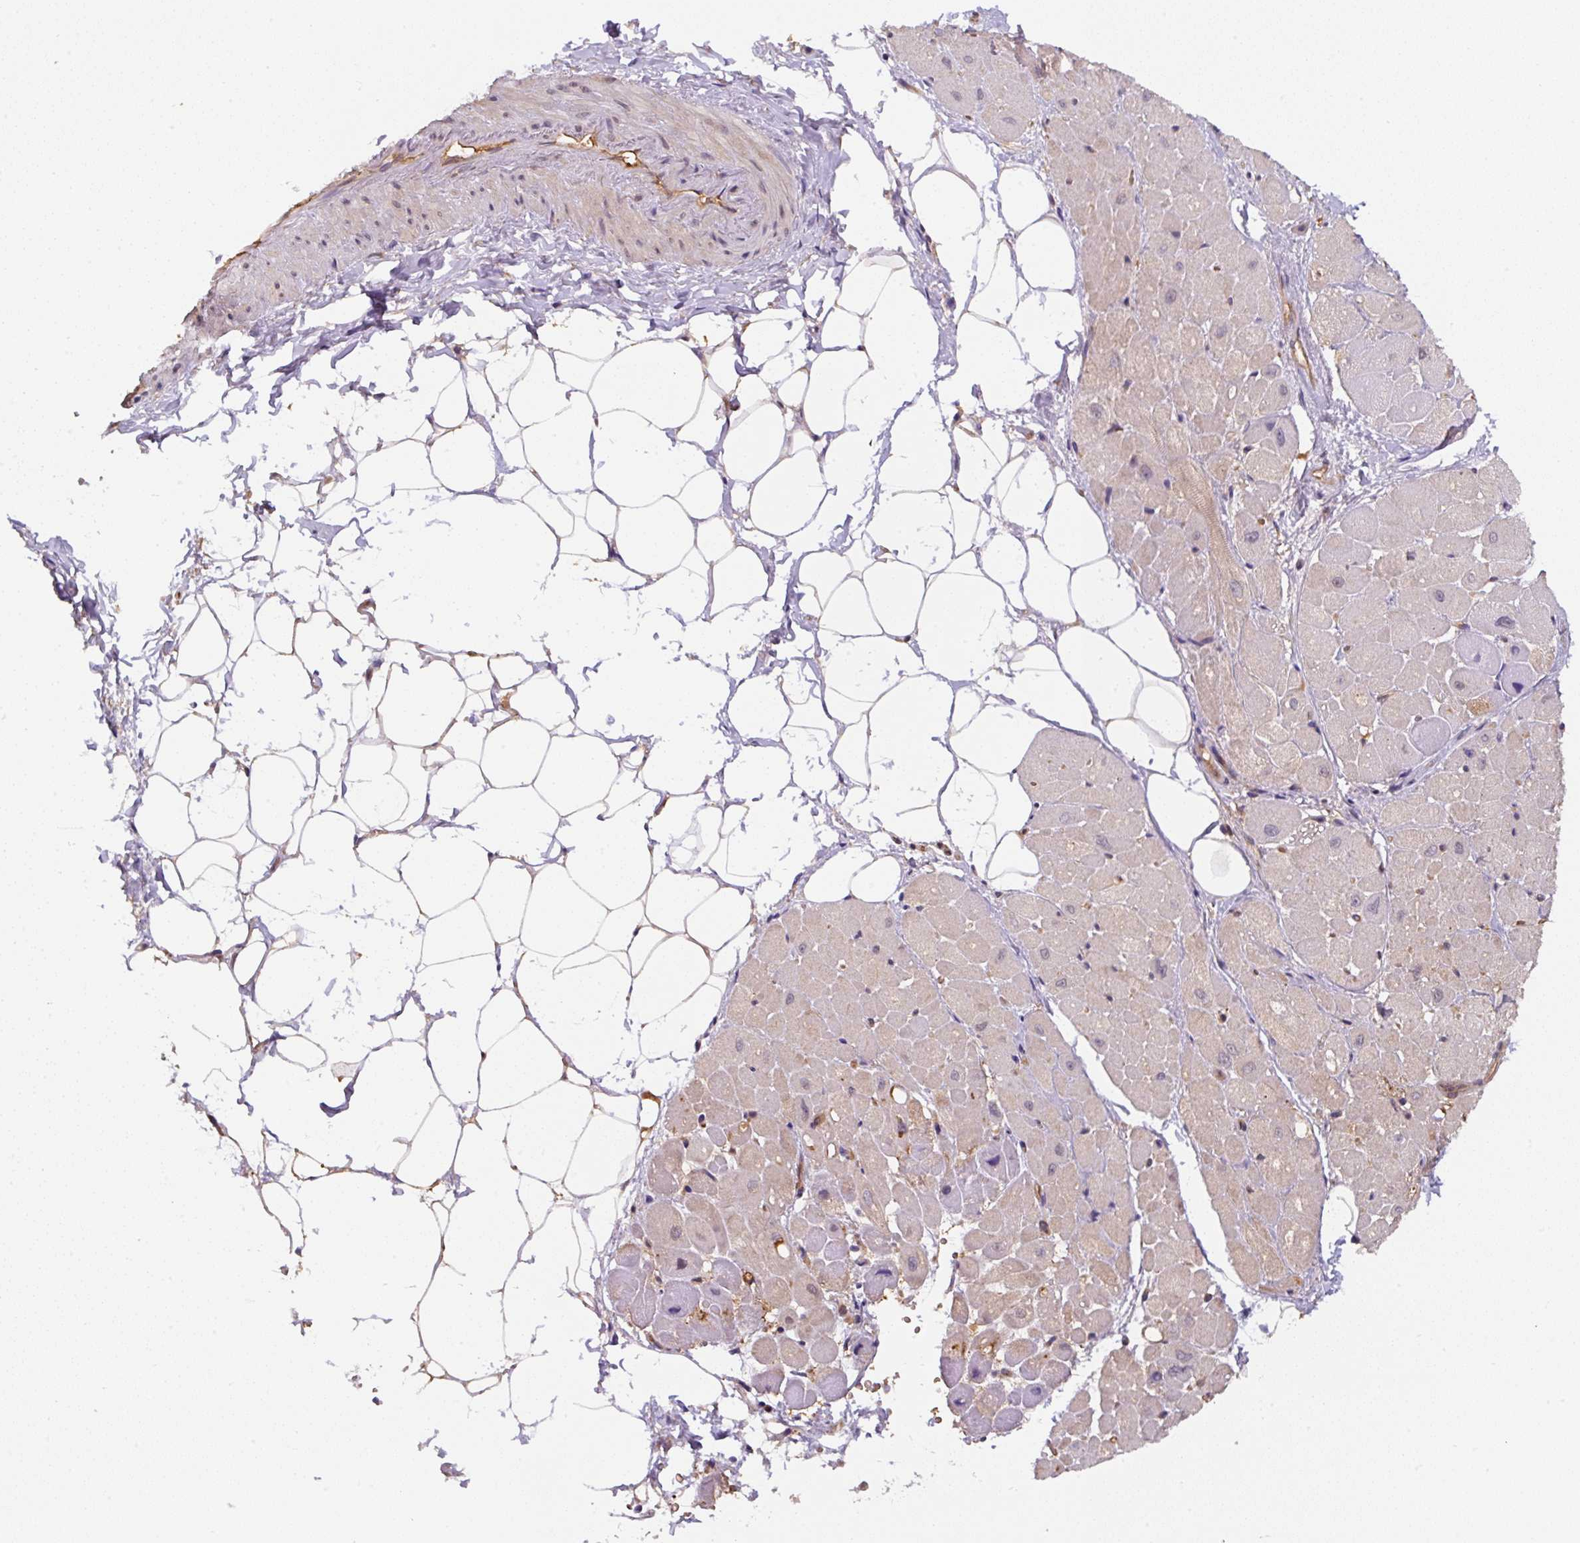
{"staining": {"intensity": "negative", "quantity": "none", "location": "none"}, "tissue": "heart muscle", "cell_type": "Cardiomyocytes", "image_type": "normal", "snomed": [{"axis": "morphology", "description": "Normal tissue, NOS"}, {"axis": "topography", "description": "Heart"}], "caption": "Immunohistochemistry (IHC) micrograph of normal heart muscle: heart muscle stained with DAB displays no significant protein positivity in cardiomyocytes. Brightfield microscopy of IHC stained with DAB (3,3'-diaminobenzidine) (brown) and hematoxylin (blue), captured at high magnification.", "gene": "ST13", "patient": {"sex": "male", "age": 62}}